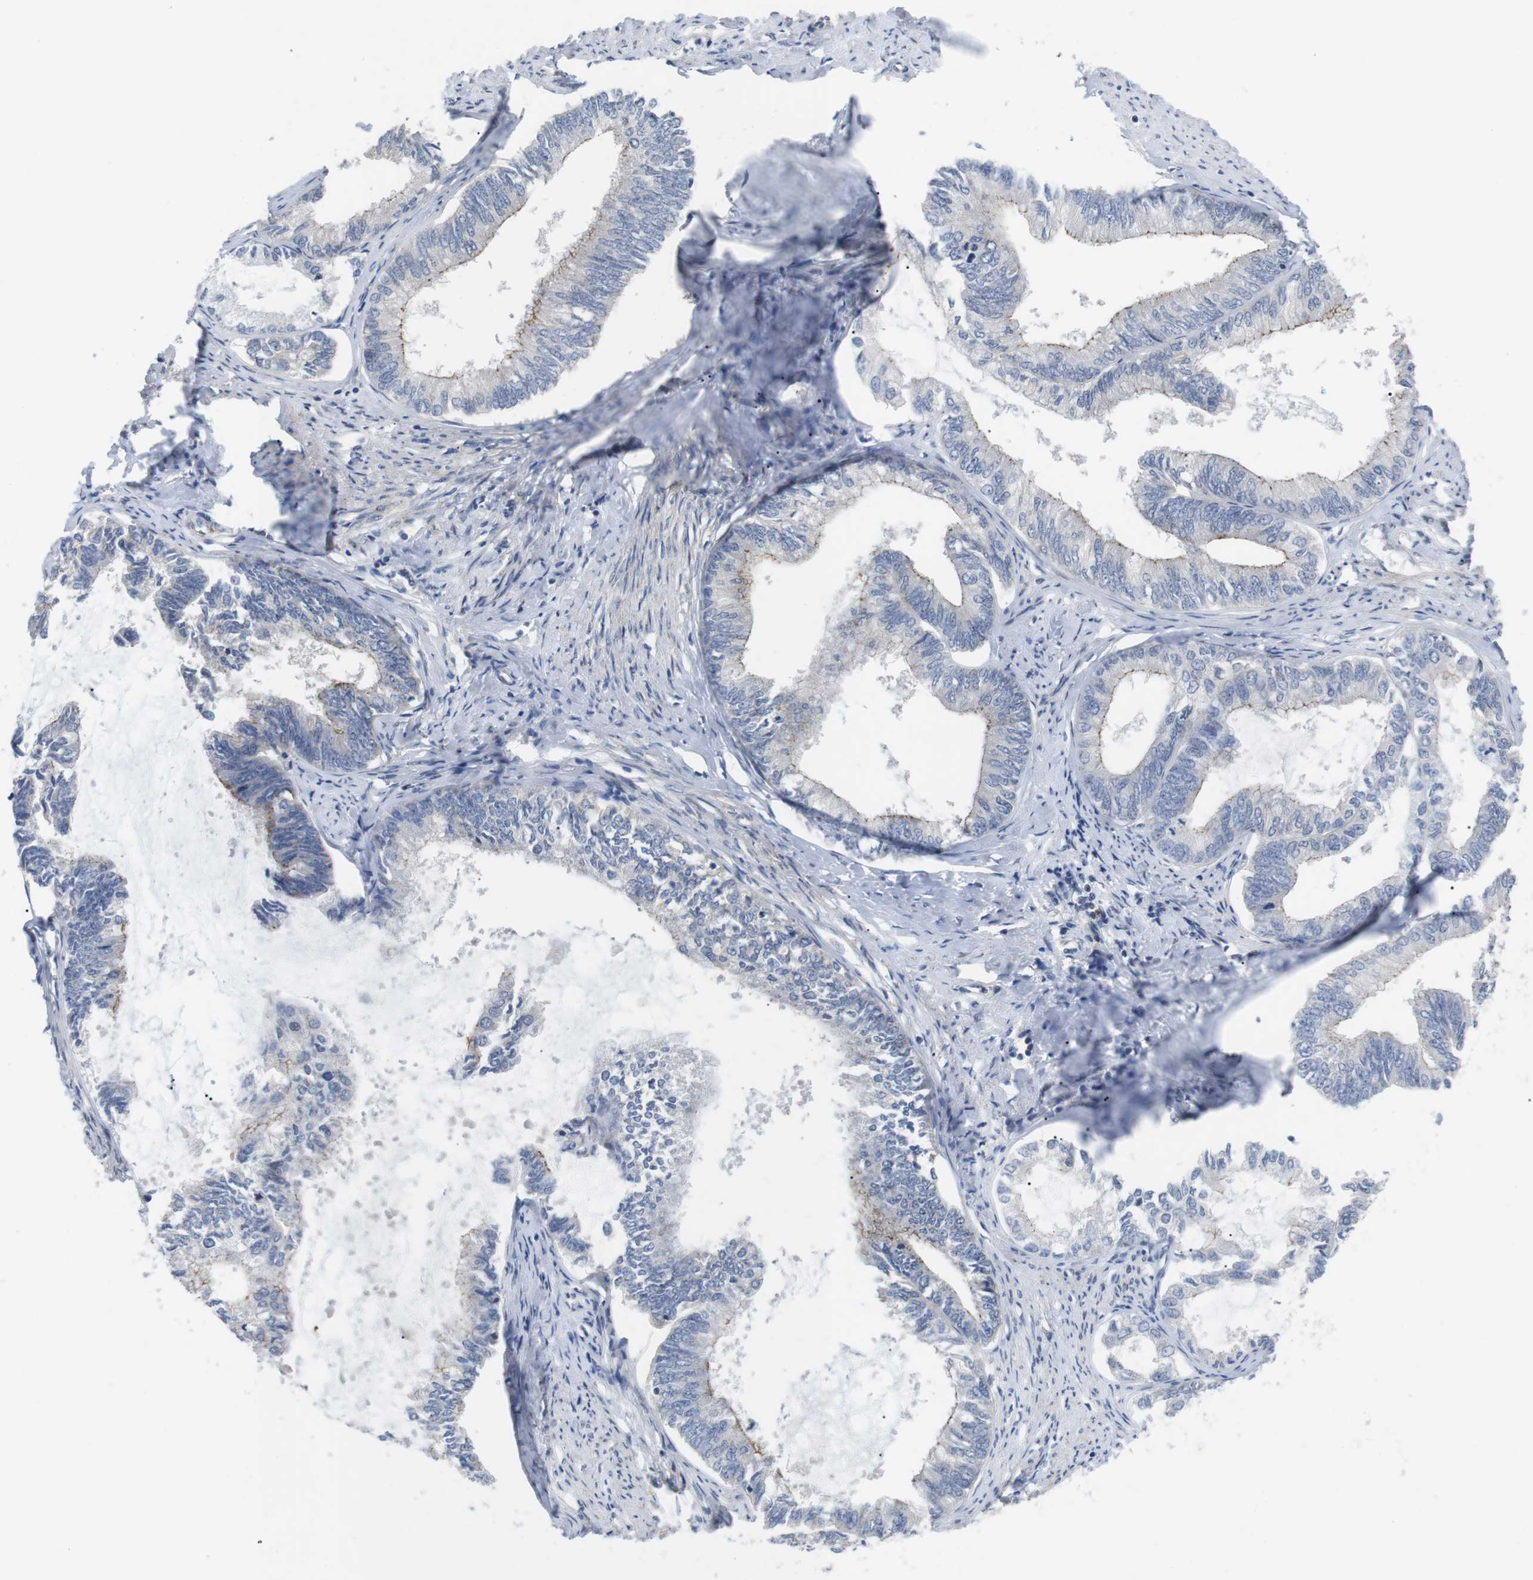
{"staining": {"intensity": "weak", "quantity": "<25%", "location": "cytoplasmic/membranous"}, "tissue": "endometrial cancer", "cell_type": "Tumor cells", "image_type": "cancer", "snomed": [{"axis": "morphology", "description": "Adenocarcinoma, NOS"}, {"axis": "topography", "description": "Endometrium"}], "caption": "Endometrial cancer was stained to show a protein in brown. There is no significant positivity in tumor cells. (Stains: DAB IHC with hematoxylin counter stain, Microscopy: brightfield microscopy at high magnification).", "gene": "NECTIN1", "patient": {"sex": "female", "age": 86}}